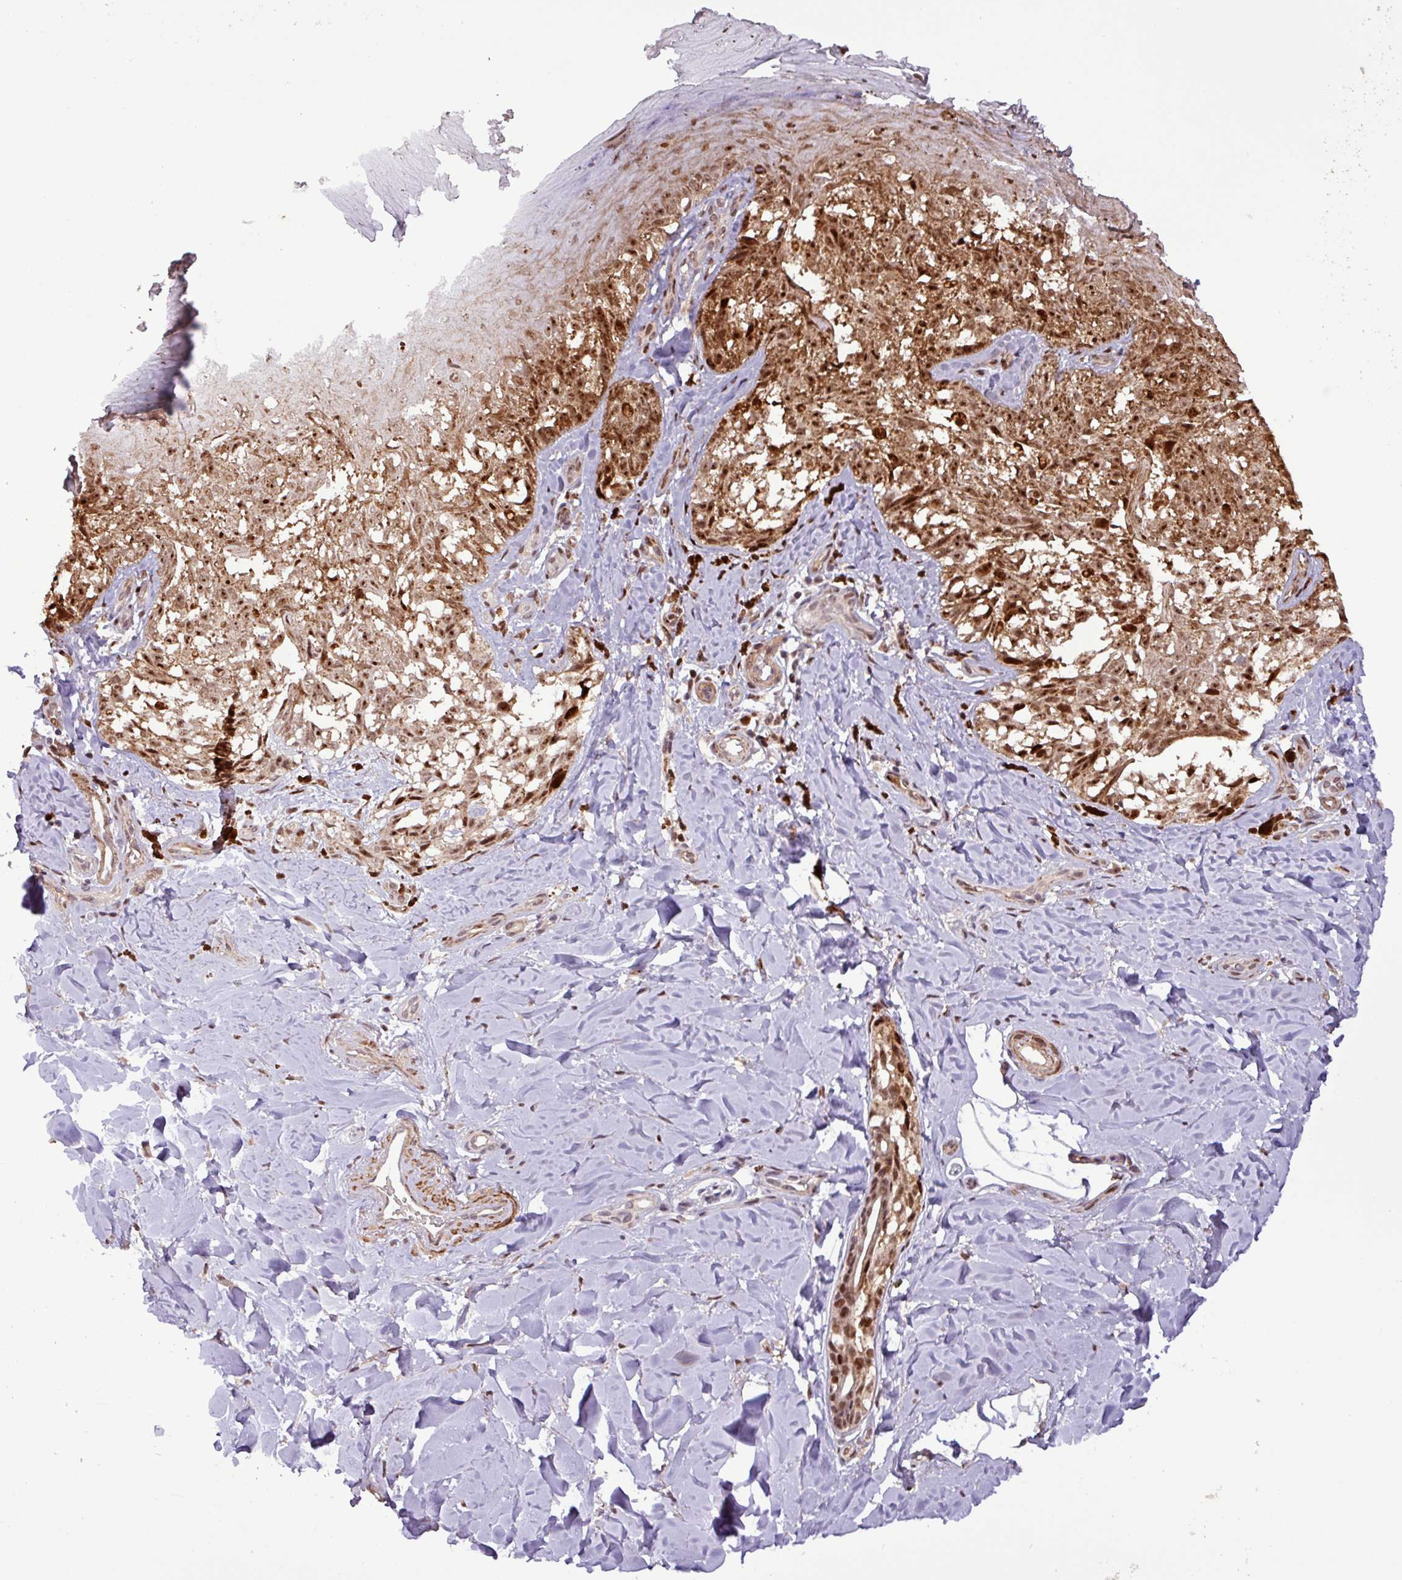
{"staining": {"intensity": "moderate", "quantity": ">75%", "location": "nuclear"}, "tissue": "melanoma", "cell_type": "Tumor cells", "image_type": "cancer", "snomed": [{"axis": "morphology", "description": "Malignant melanoma, NOS"}, {"axis": "topography", "description": "Skin"}], "caption": "Protein analysis of malignant melanoma tissue exhibits moderate nuclear staining in approximately >75% of tumor cells. Nuclei are stained in blue.", "gene": "SLC22A24", "patient": {"sex": "female", "age": 65}}